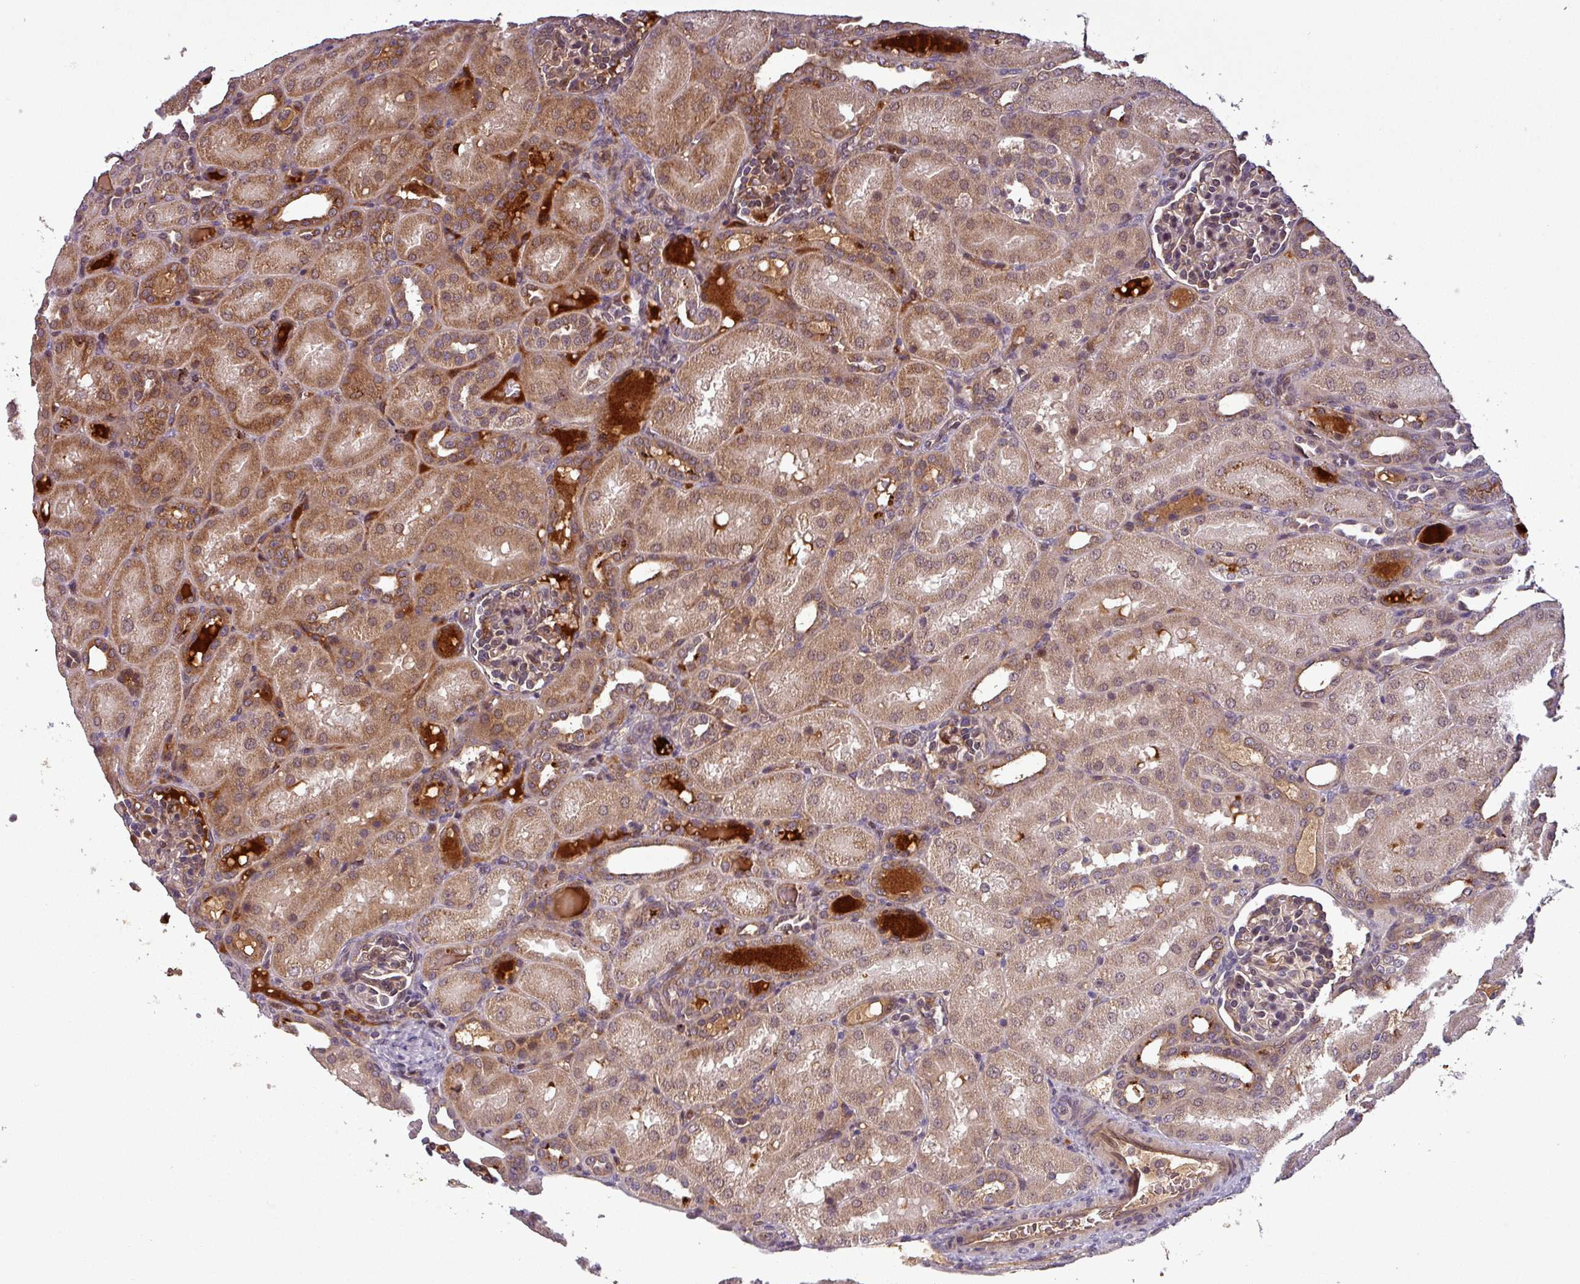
{"staining": {"intensity": "moderate", "quantity": "25%-75%", "location": "nuclear"}, "tissue": "kidney", "cell_type": "Cells in glomeruli", "image_type": "normal", "snomed": [{"axis": "morphology", "description": "Normal tissue, NOS"}, {"axis": "topography", "description": "Kidney"}], "caption": "Protein analysis of unremarkable kidney reveals moderate nuclear expression in about 25%-75% of cells in glomeruli. (IHC, brightfield microscopy, high magnification).", "gene": "PUS1", "patient": {"sex": "male", "age": 1}}